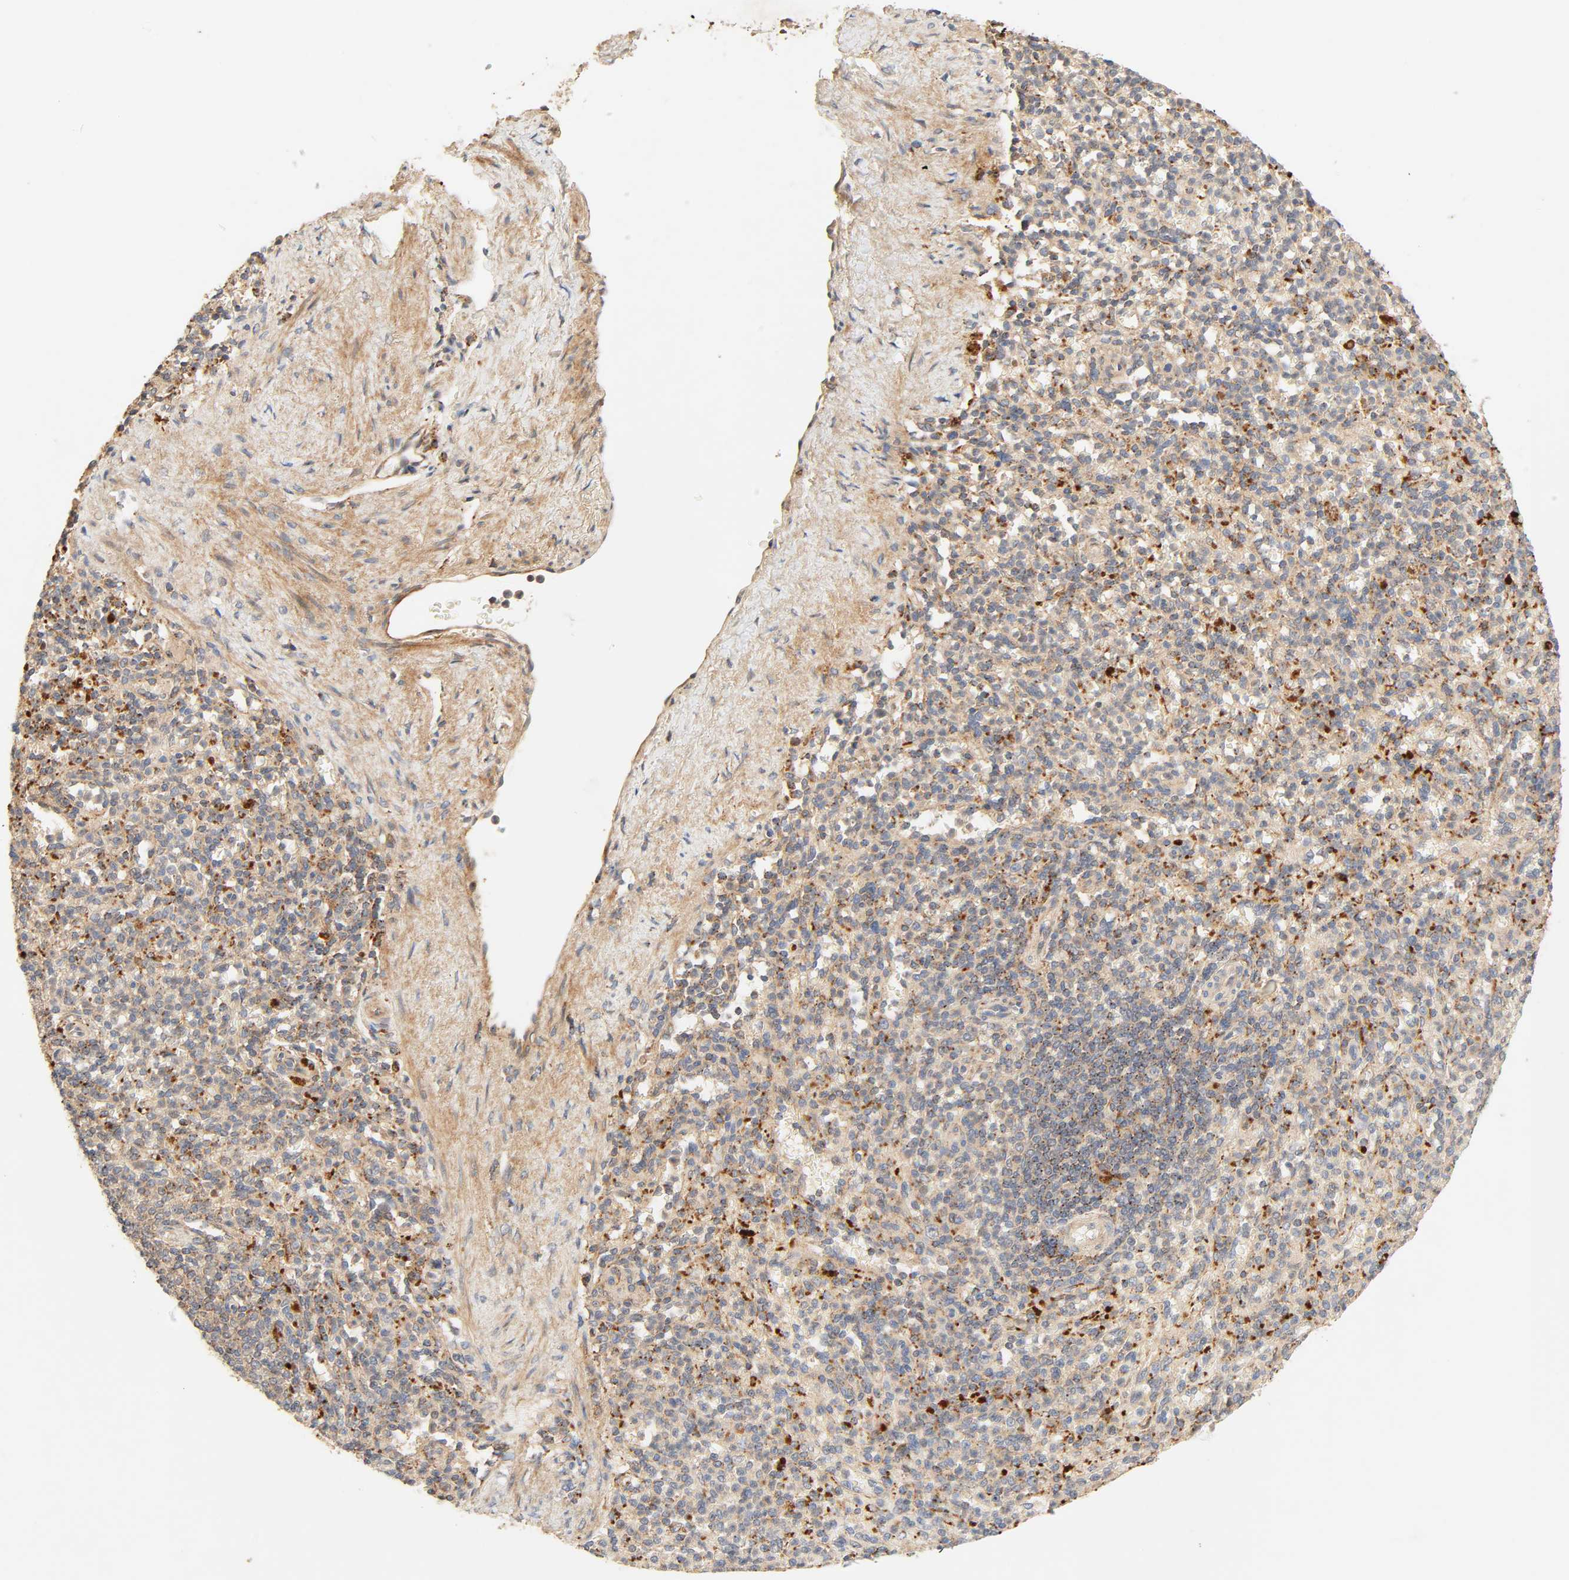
{"staining": {"intensity": "moderate", "quantity": ">75%", "location": "cytoplasmic/membranous"}, "tissue": "spleen", "cell_type": "Cells in red pulp", "image_type": "normal", "snomed": [{"axis": "morphology", "description": "Normal tissue, NOS"}, {"axis": "topography", "description": "Spleen"}], "caption": "This image reveals immunohistochemistry staining of unremarkable spleen, with medium moderate cytoplasmic/membranous positivity in about >75% of cells in red pulp.", "gene": "MAPK6", "patient": {"sex": "female", "age": 74}}